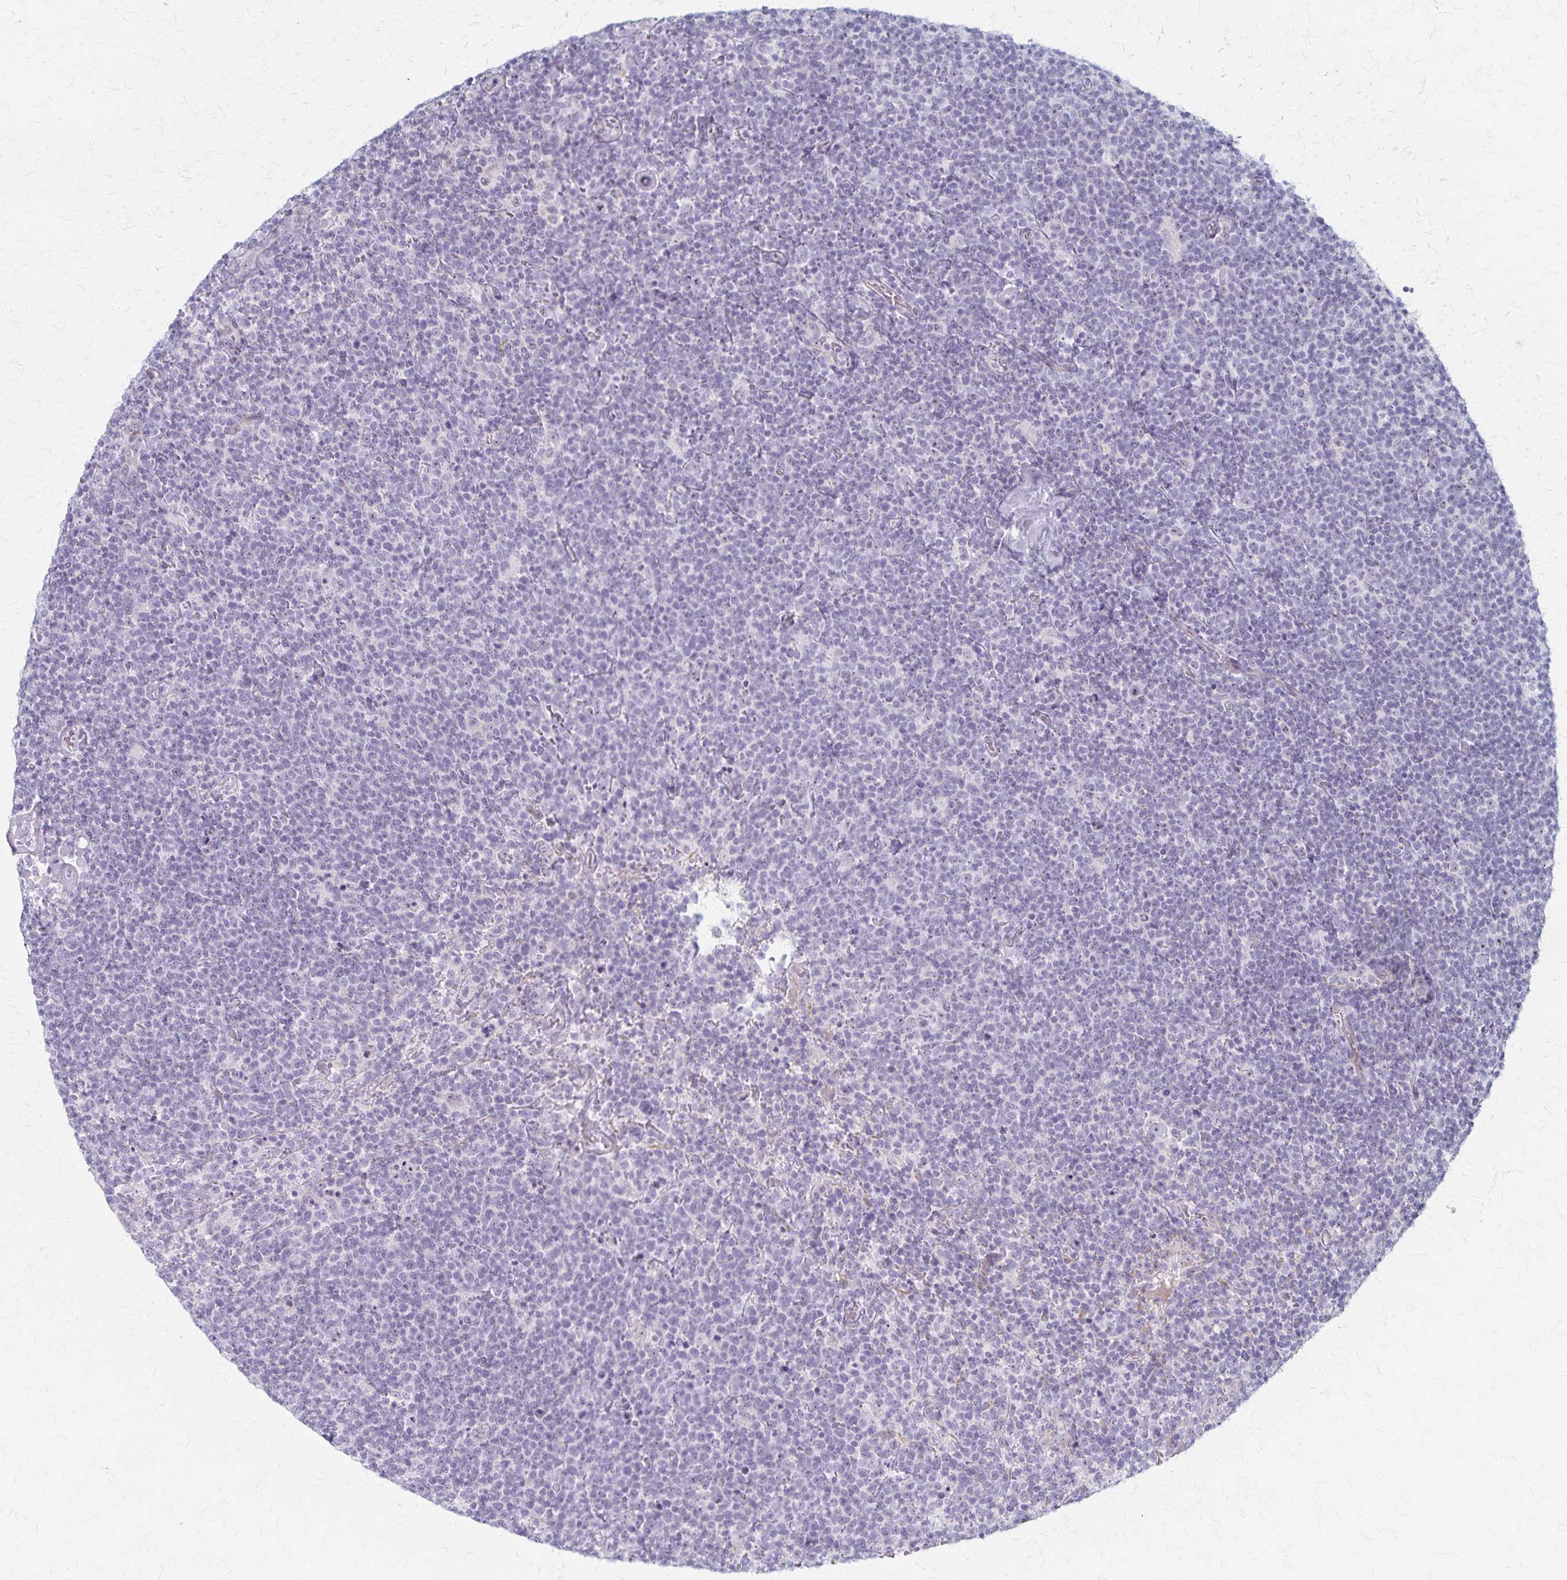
{"staining": {"intensity": "weak", "quantity": "<25%", "location": "nuclear"}, "tissue": "lymphoma", "cell_type": "Tumor cells", "image_type": "cancer", "snomed": [{"axis": "morphology", "description": "Malignant lymphoma, non-Hodgkin's type, High grade"}, {"axis": "topography", "description": "Lymph node"}], "caption": "Immunohistochemistry of high-grade malignant lymphoma, non-Hodgkin's type displays no staining in tumor cells. The staining was performed using DAB (3,3'-diaminobenzidine) to visualize the protein expression in brown, while the nuclei were stained in blue with hematoxylin (Magnification: 20x).", "gene": "DLK2", "patient": {"sex": "male", "age": 61}}